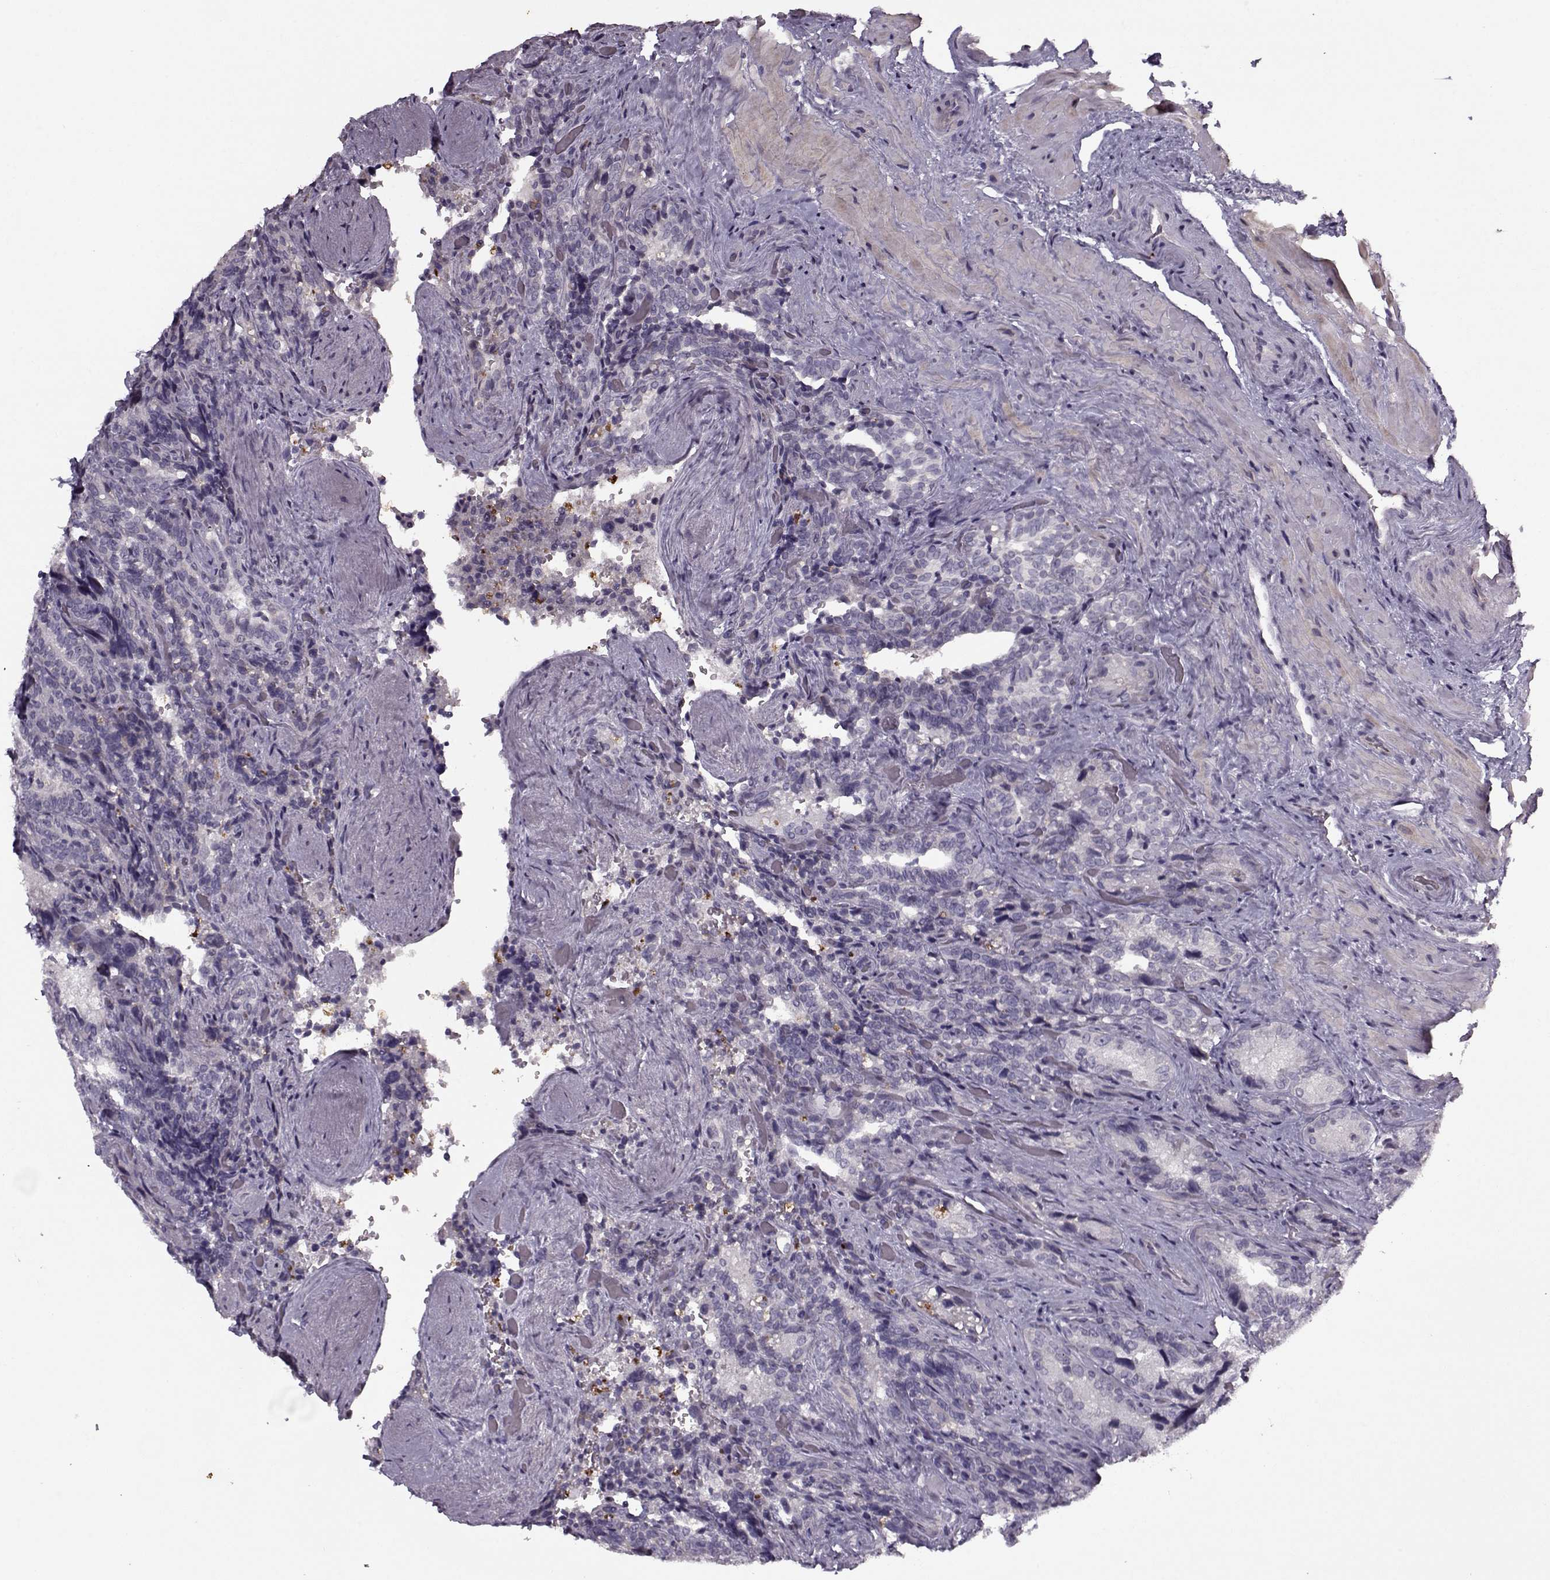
{"staining": {"intensity": "negative", "quantity": "none", "location": "none"}, "tissue": "seminal vesicle", "cell_type": "Glandular cells", "image_type": "normal", "snomed": [{"axis": "morphology", "description": "Normal tissue, NOS"}, {"axis": "topography", "description": "Seminal veicle"}], "caption": "The photomicrograph reveals no significant staining in glandular cells of seminal vesicle.", "gene": "KRT9", "patient": {"sex": "male", "age": 69}}